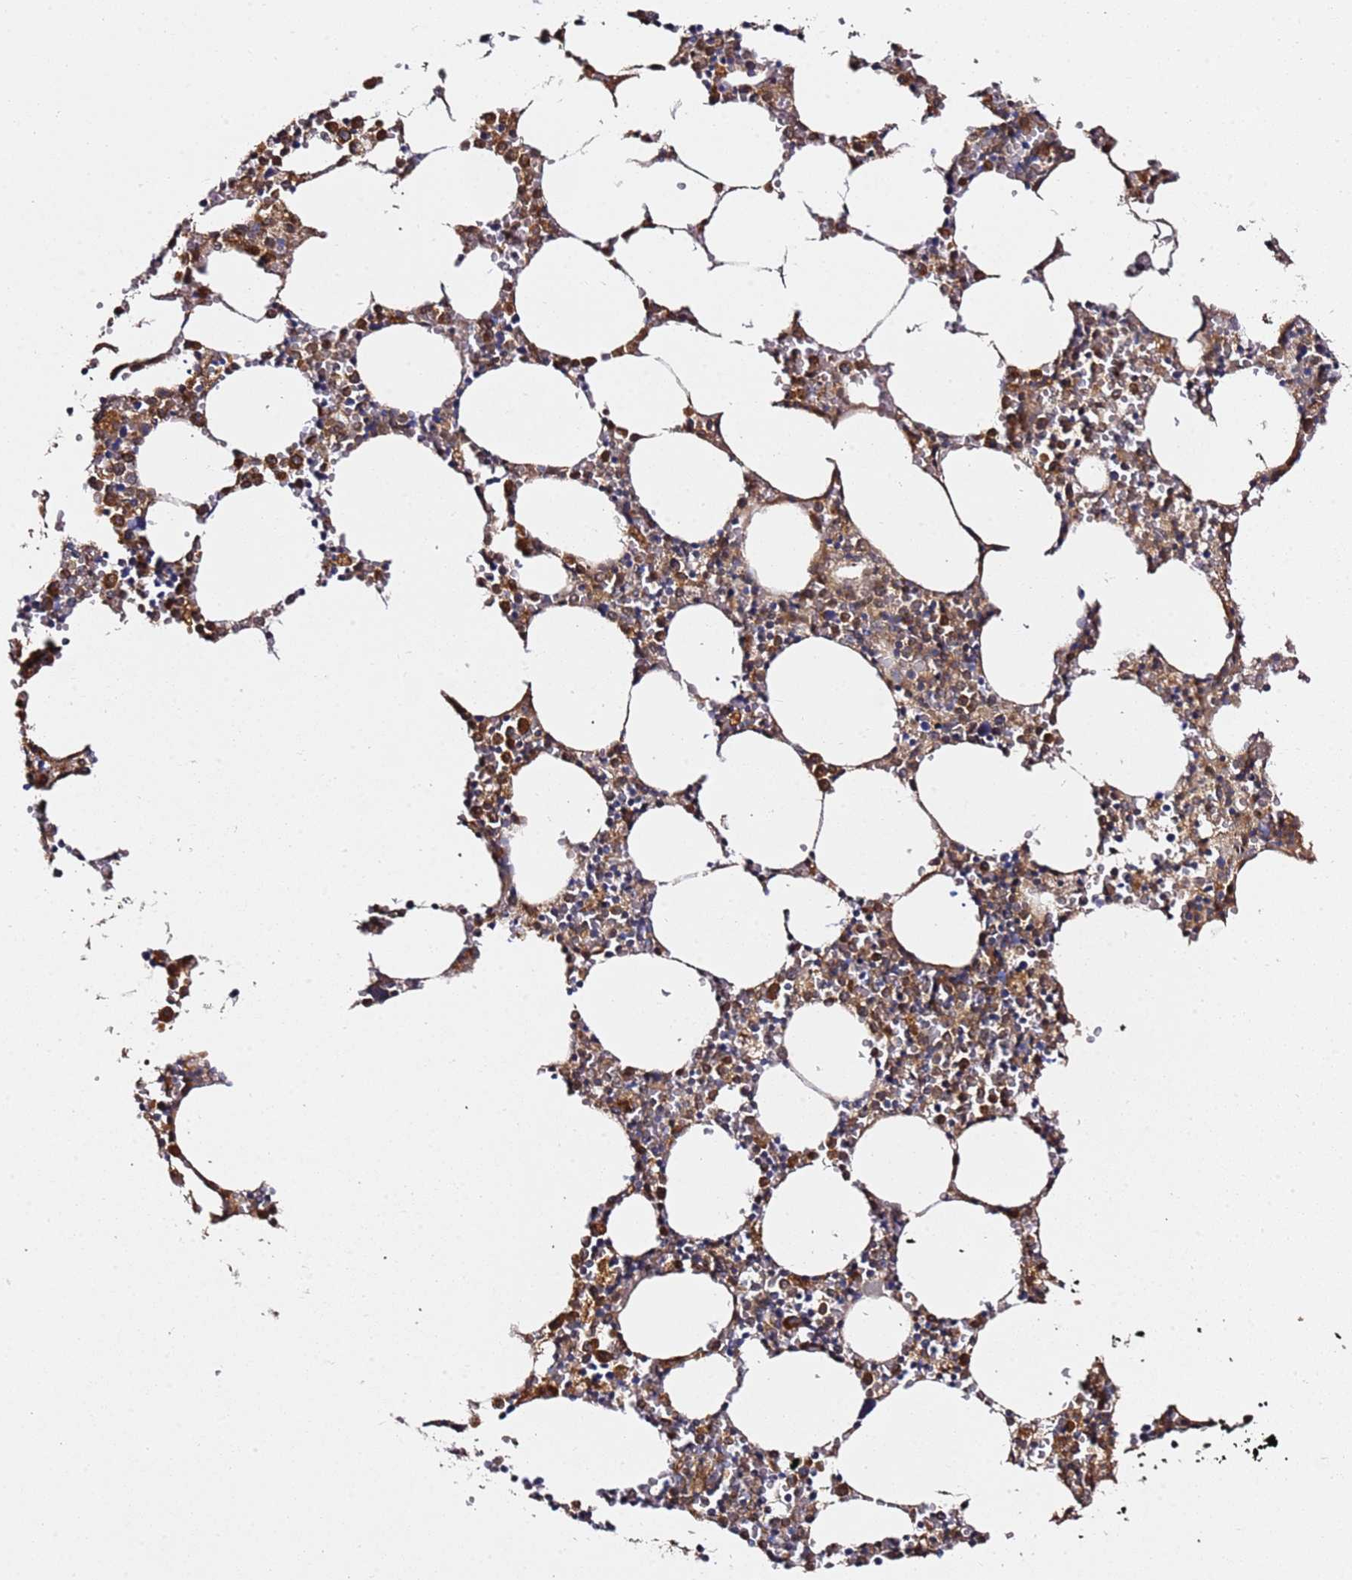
{"staining": {"intensity": "moderate", "quantity": "25%-75%", "location": "cytoplasmic/membranous"}, "tissue": "bone marrow", "cell_type": "Hematopoietic cells", "image_type": "normal", "snomed": [{"axis": "morphology", "description": "Normal tissue, NOS"}, {"axis": "topography", "description": "Bone marrow"}], "caption": "Protein positivity by IHC shows moderate cytoplasmic/membranous positivity in approximately 25%-75% of hematopoietic cells in benign bone marrow.", "gene": "PRKAB2", "patient": {"sex": "female", "age": 64}}